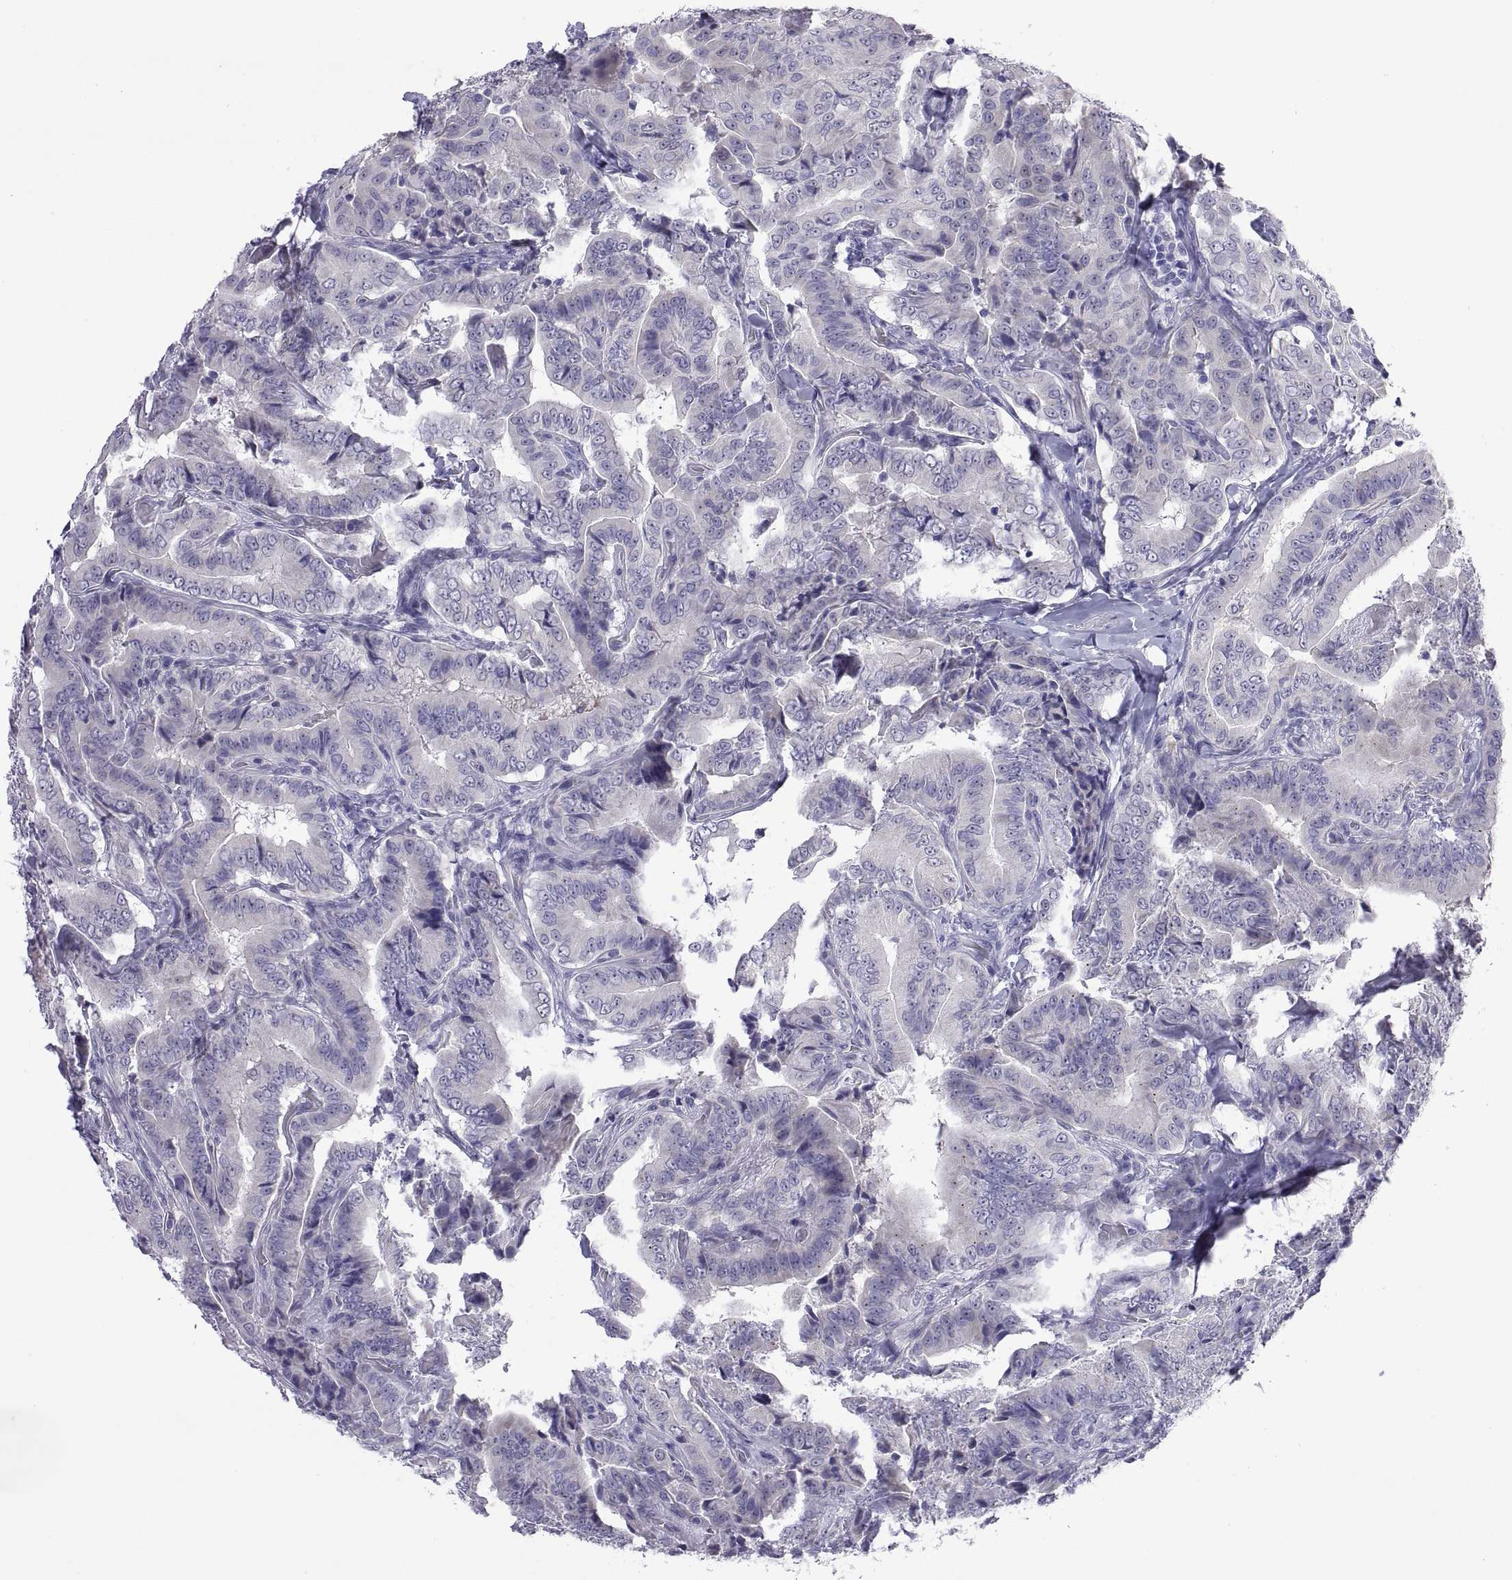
{"staining": {"intensity": "negative", "quantity": "none", "location": "none"}, "tissue": "thyroid cancer", "cell_type": "Tumor cells", "image_type": "cancer", "snomed": [{"axis": "morphology", "description": "Papillary adenocarcinoma, NOS"}, {"axis": "topography", "description": "Thyroid gland"}], "caption": "A photomicrograph of human thyroid papillary adenocarcinoma is negative for staining in tumor cells. Nuclei are stained in blue.", "gene": "VSX2", "patient": {"sex": "male", "age": 61}}